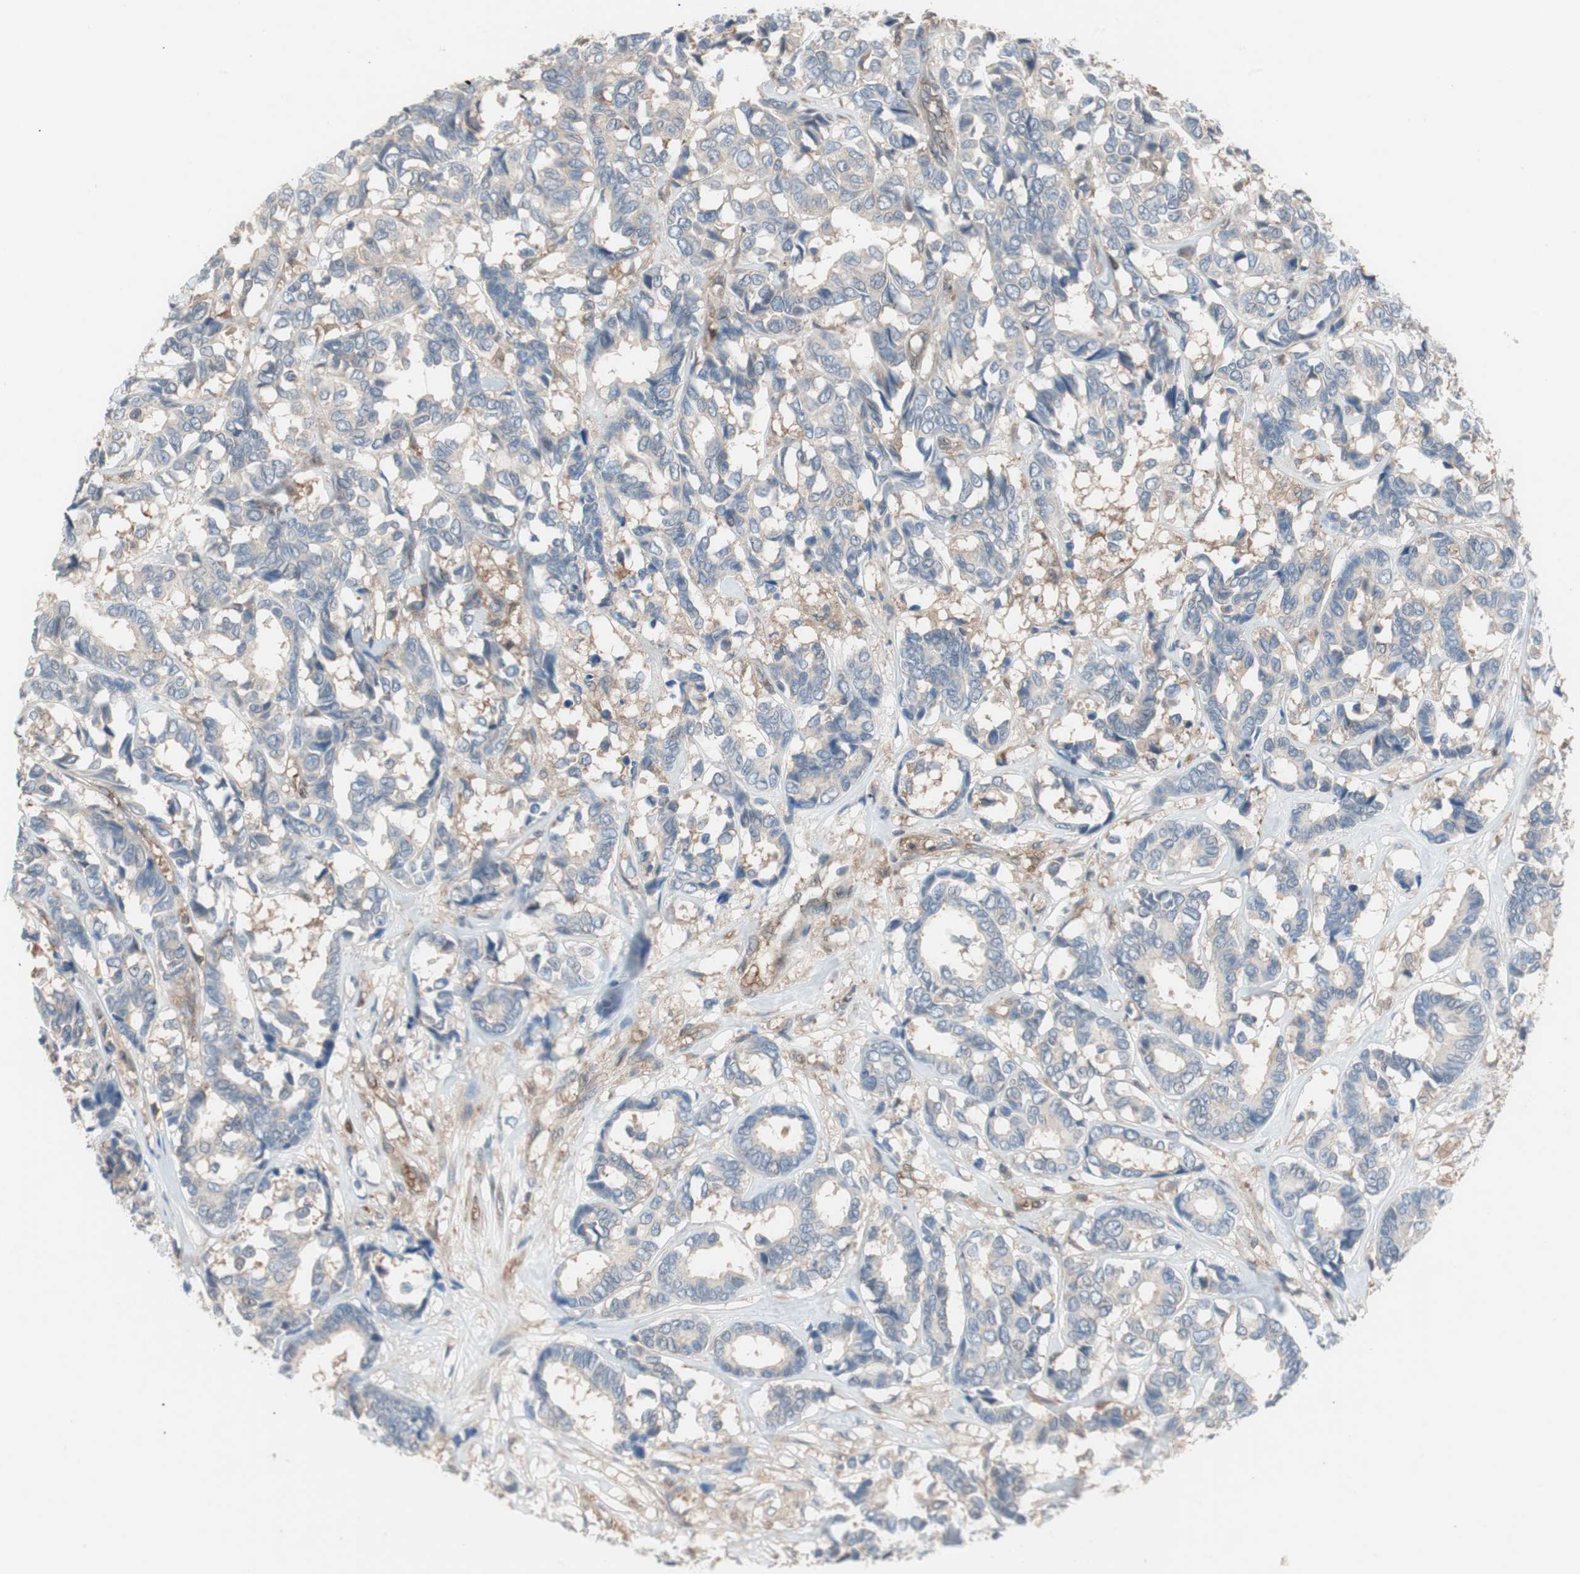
{"staining": {"intensity": "negative", "quantity": "none", "location": "none"}, "tissue": "breast cancer", "cell_type": "Tumor cells", "image_type": "cancer", "snomed": [{"axis": "morphology", "description": "Duct carcinoma"}, {"axis": "topography", "description": "Breast"}], "caption": "A histopathology image of breast cancer stained for a protein reveals no brown staining in tumor cells.", "gene": "GALT", "patient": {"sex": "female", "age": 87}}